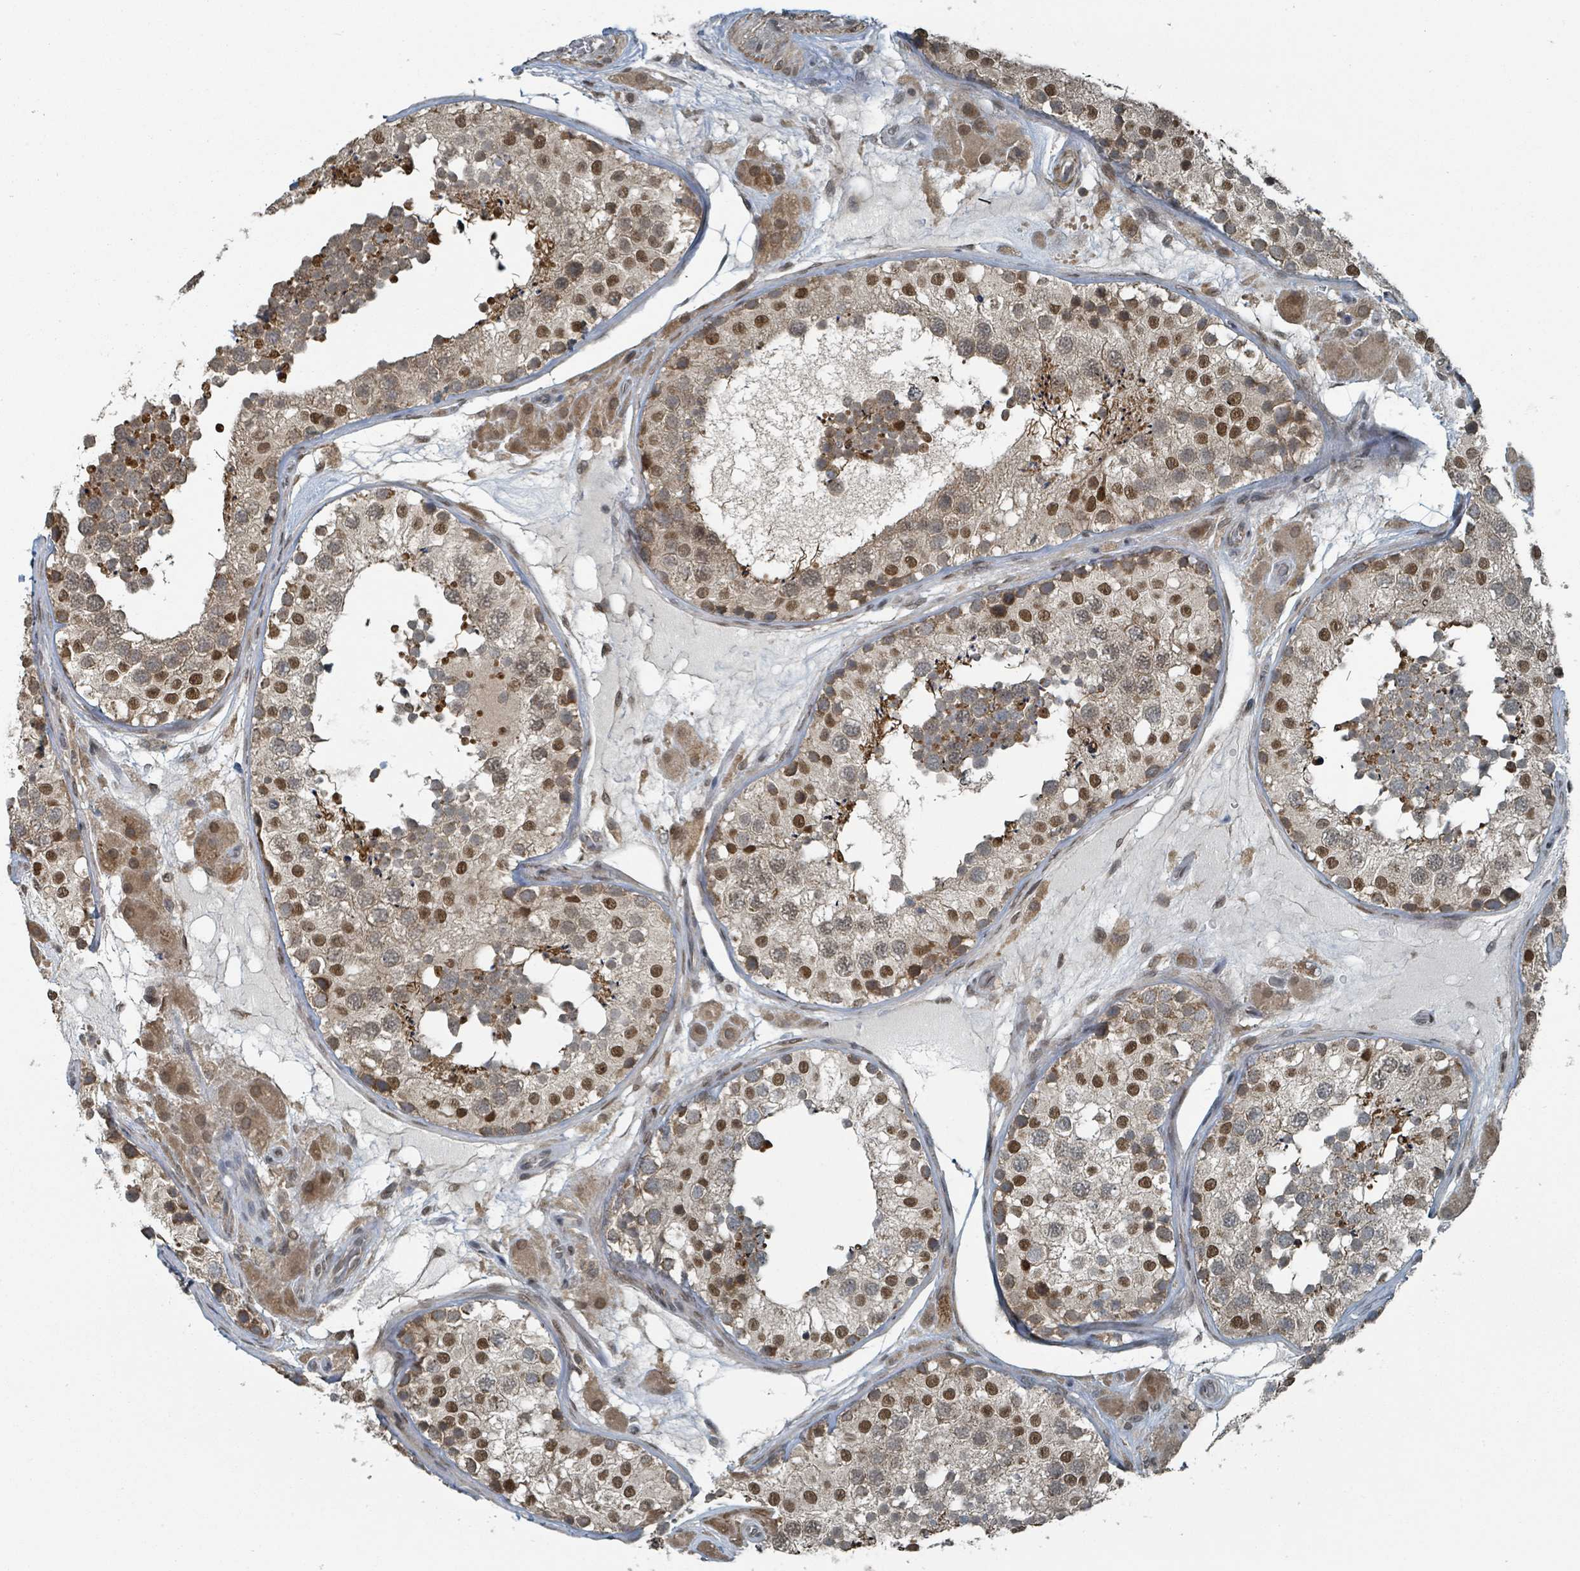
{"staining": {"intensity": "strong", "quantity": "25%-75%", "location": "cytoplasmic/membranous,nuclear"}, "tissue": "testis", "cell_type": "Cells in seminiferous ducts", "image_type": "normal", "snomed": [{"axis": "morphology", "description": "Normal tissue, NOS"}, {"axis": "topography", "description": "Testis"}], "caption": "Benign testis shows strong cytoplasmic/membranous,nuclear expression in approximately 25%-75% of cells in seminiferous ducts The protein of interest is shown in brown color, while the nuclei are stained blue..", "gene": "PHIP", "patient": {"sex": "male", "age": 26}}